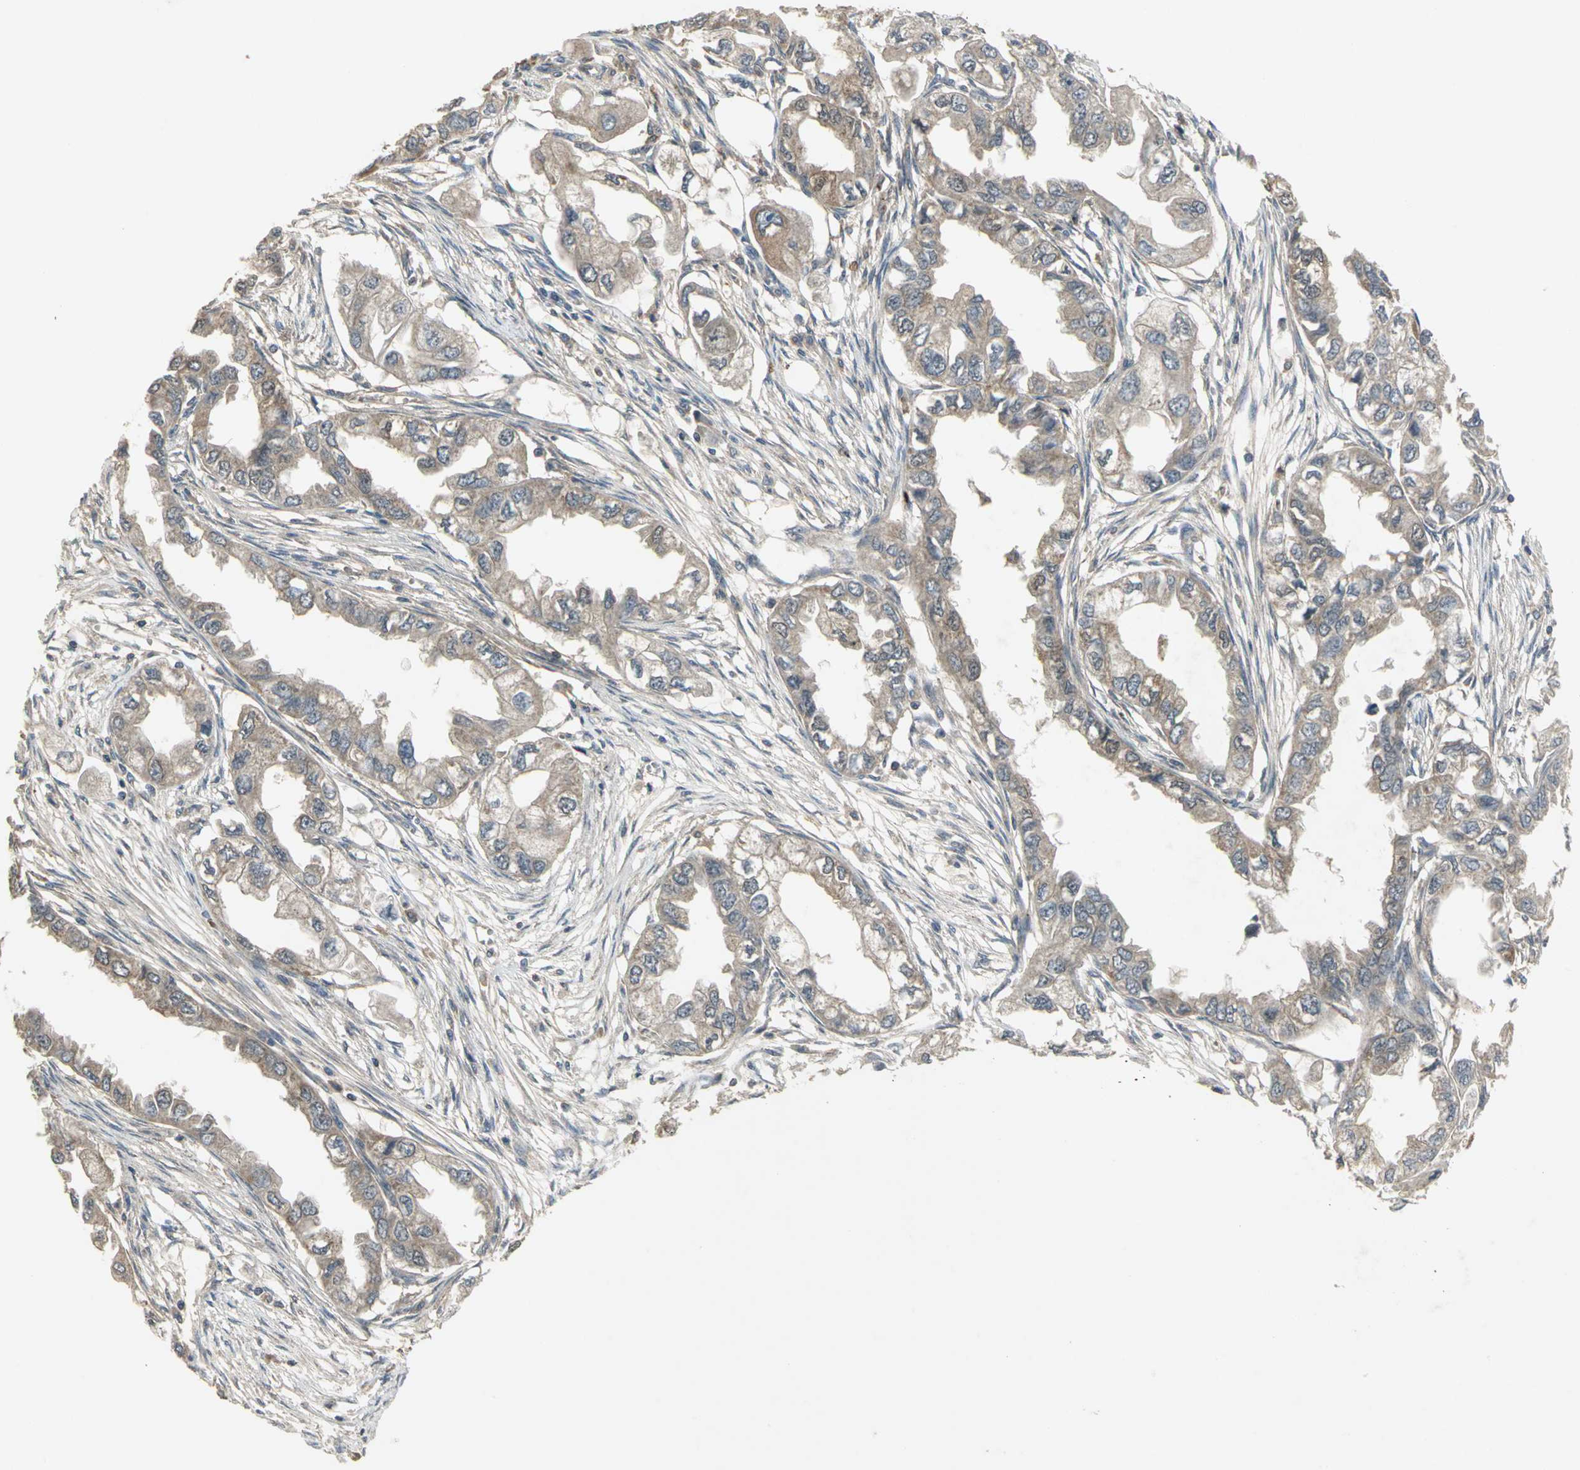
{"staining": {"intensity": "weak", "quantity": ">75%", "location": "cytoplasmic/membranous"}, "tissue": "endometrial cancer", "cell_type": "Tumor cells", "image_type": "cancer", "snomed": [{"axis": "morphology", "description": "Adenocarcinoma, NOS"}, {"axis": "topography", "description": "Endometrium"}], "caption": "Protein analysis of endometrial adenocarcinoma tissue shows weak cytoplasmic/membranous staining in about >75% of tumor cells. The protein of interest is stained brown, and the nuclei are stained in blue (DAB IHC with brightfield microscopy, high magnification).", "gene": "KEAP1", "patient": {"sex": "female", "age": 67}}